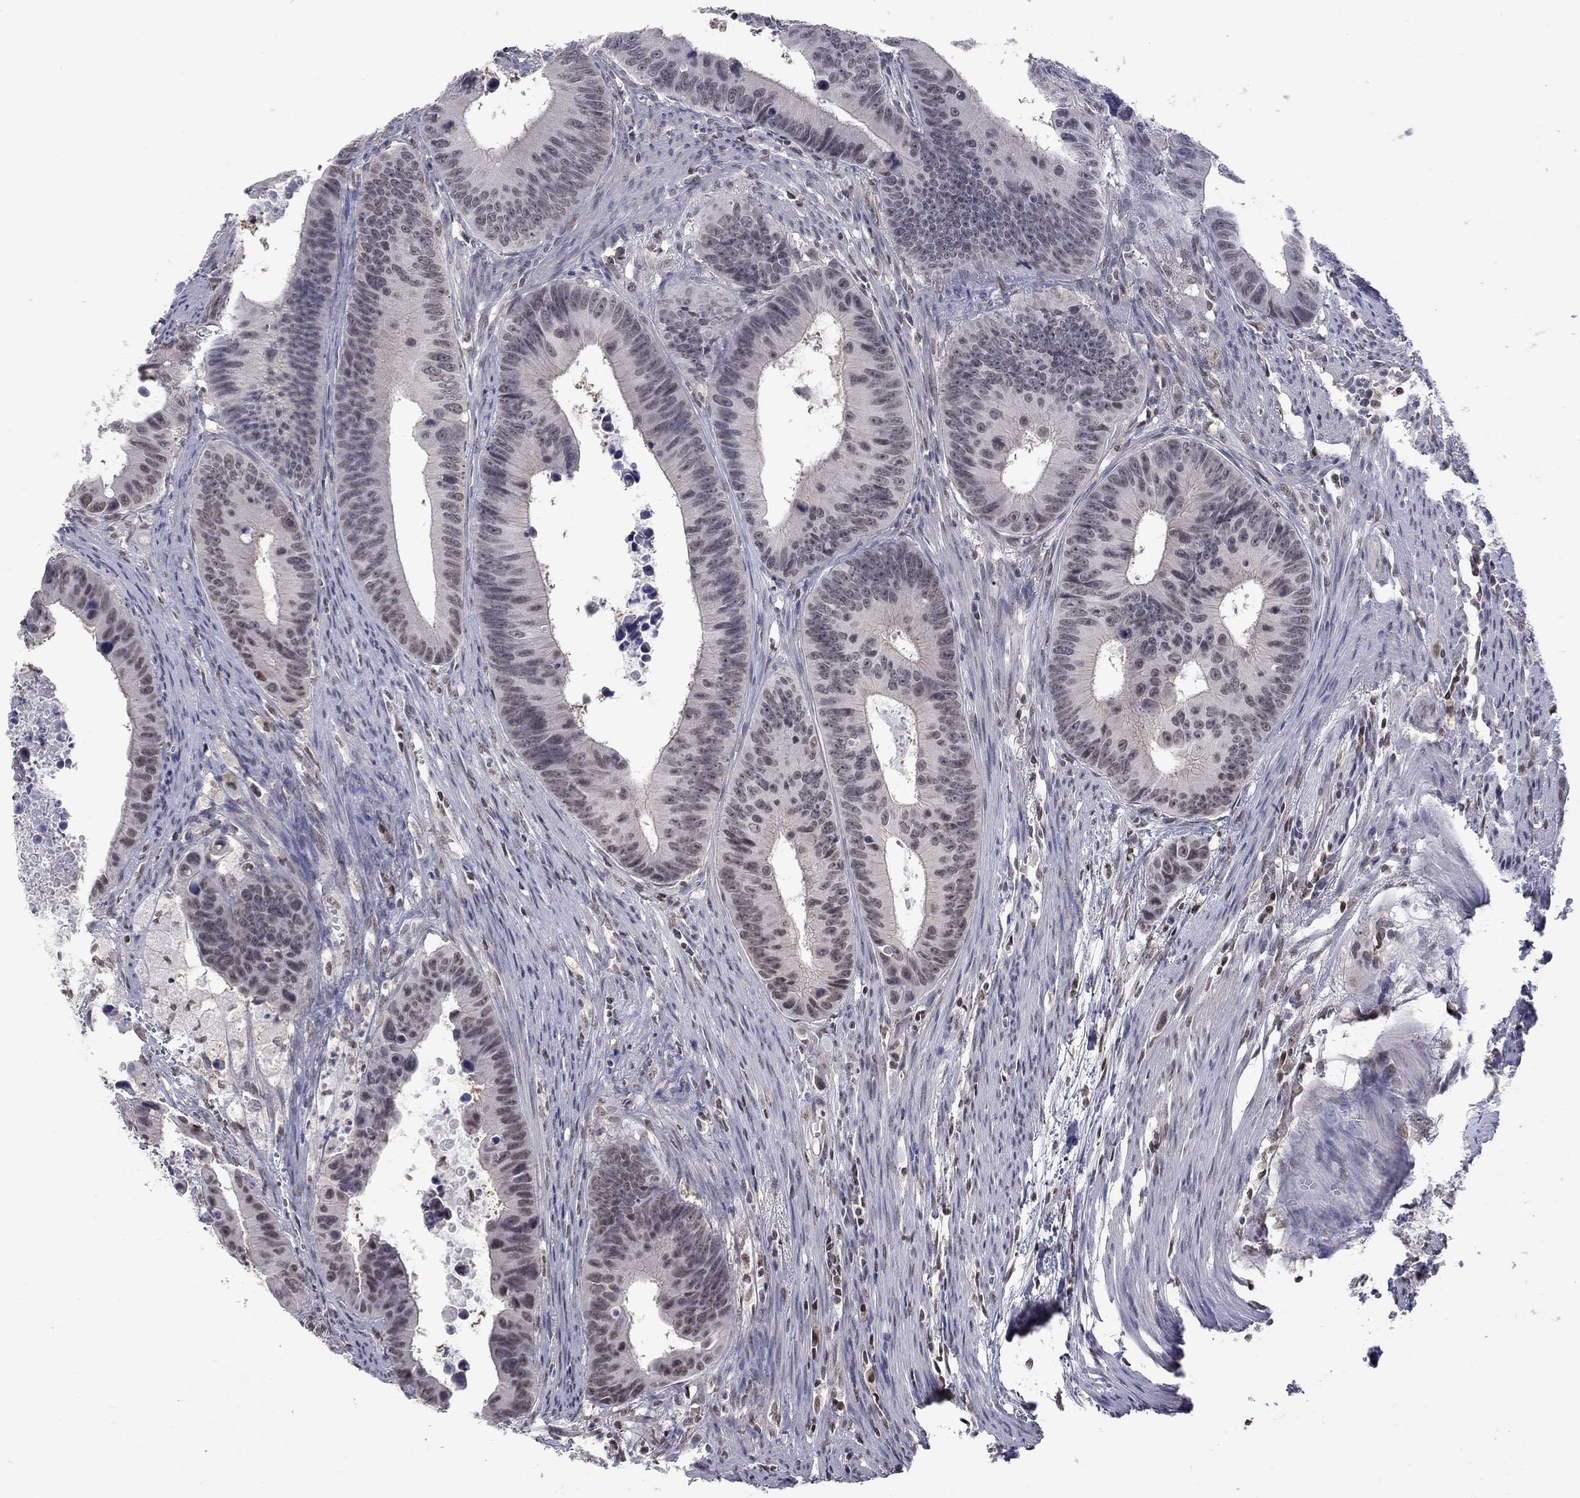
{"staining": {"intensity": "negative", "quantity": "none", "location": "none"}, "tissue": "colorectal cancer", "cell_type": "Tumor cells", "image_type": "cancer", "snomed": [{"axis": "morphology", "description": "Adenocarcinoma, NOS"}, {"axis": "topography", "description": "Colon"}], "caption": "Tumor cells are negative for brown protein staining in colorectal adenocarcinoma.", "gene": "RFWD3", "patient": {"sex": "female", "age": 87}}